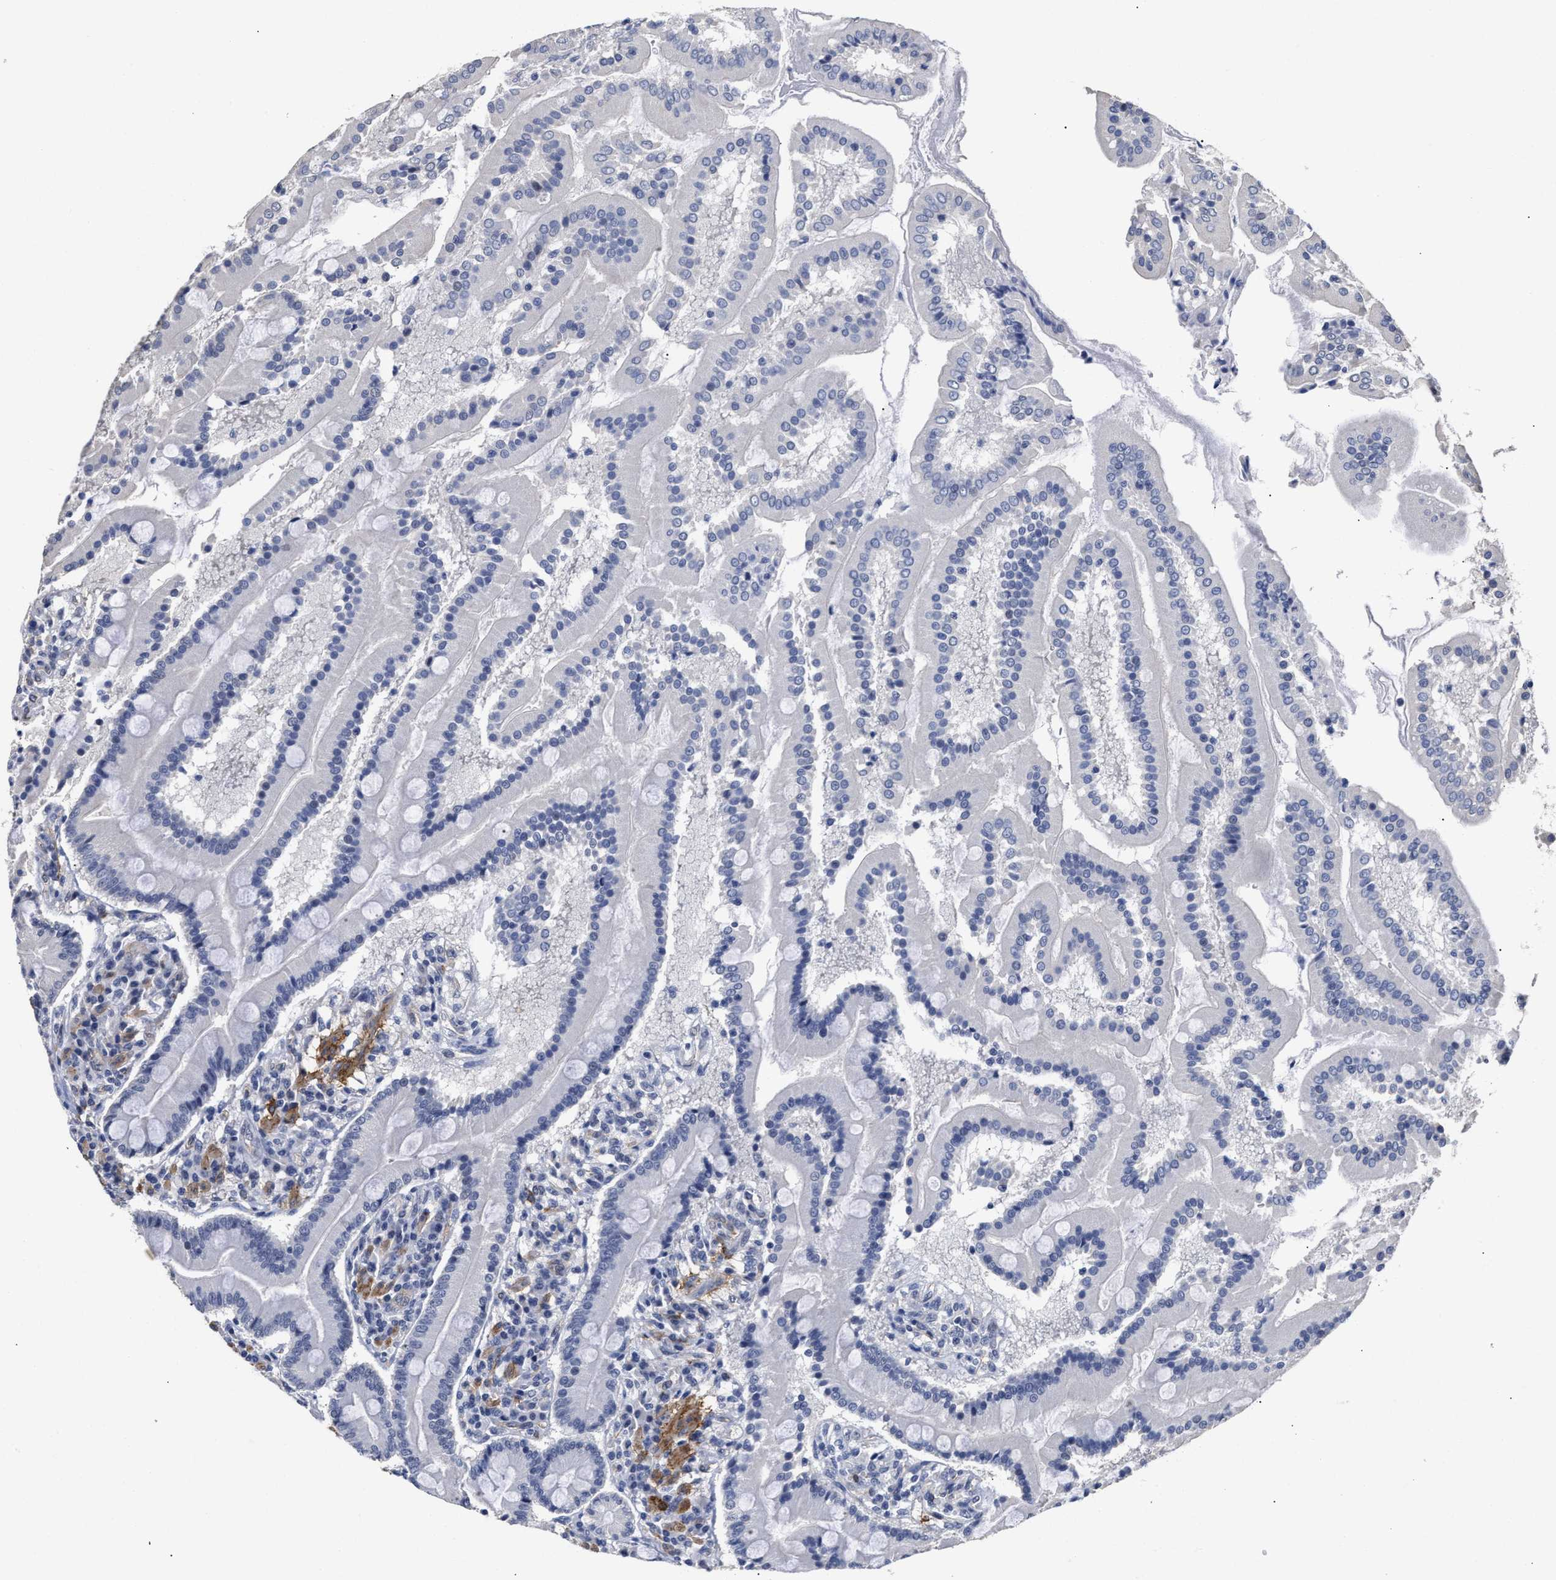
{"staining": {"intensity": "negative", "quantity": "none", "location": "none"}, "tissue": "duodenum", "cell_type": "Glandular cells", "image_type": "normal", "snomed": [{"axis": "morphology", "description": "Normal tissue, NOS"}, {"axis": "topography", "description": "Duodenum"}], "caption": "Glandular cells are negative for protein expression in benign human duodenum. Nuclei are stained in blue.", "gene": "AHNAK2", "patient": {"sex": "male", "age": 50}}